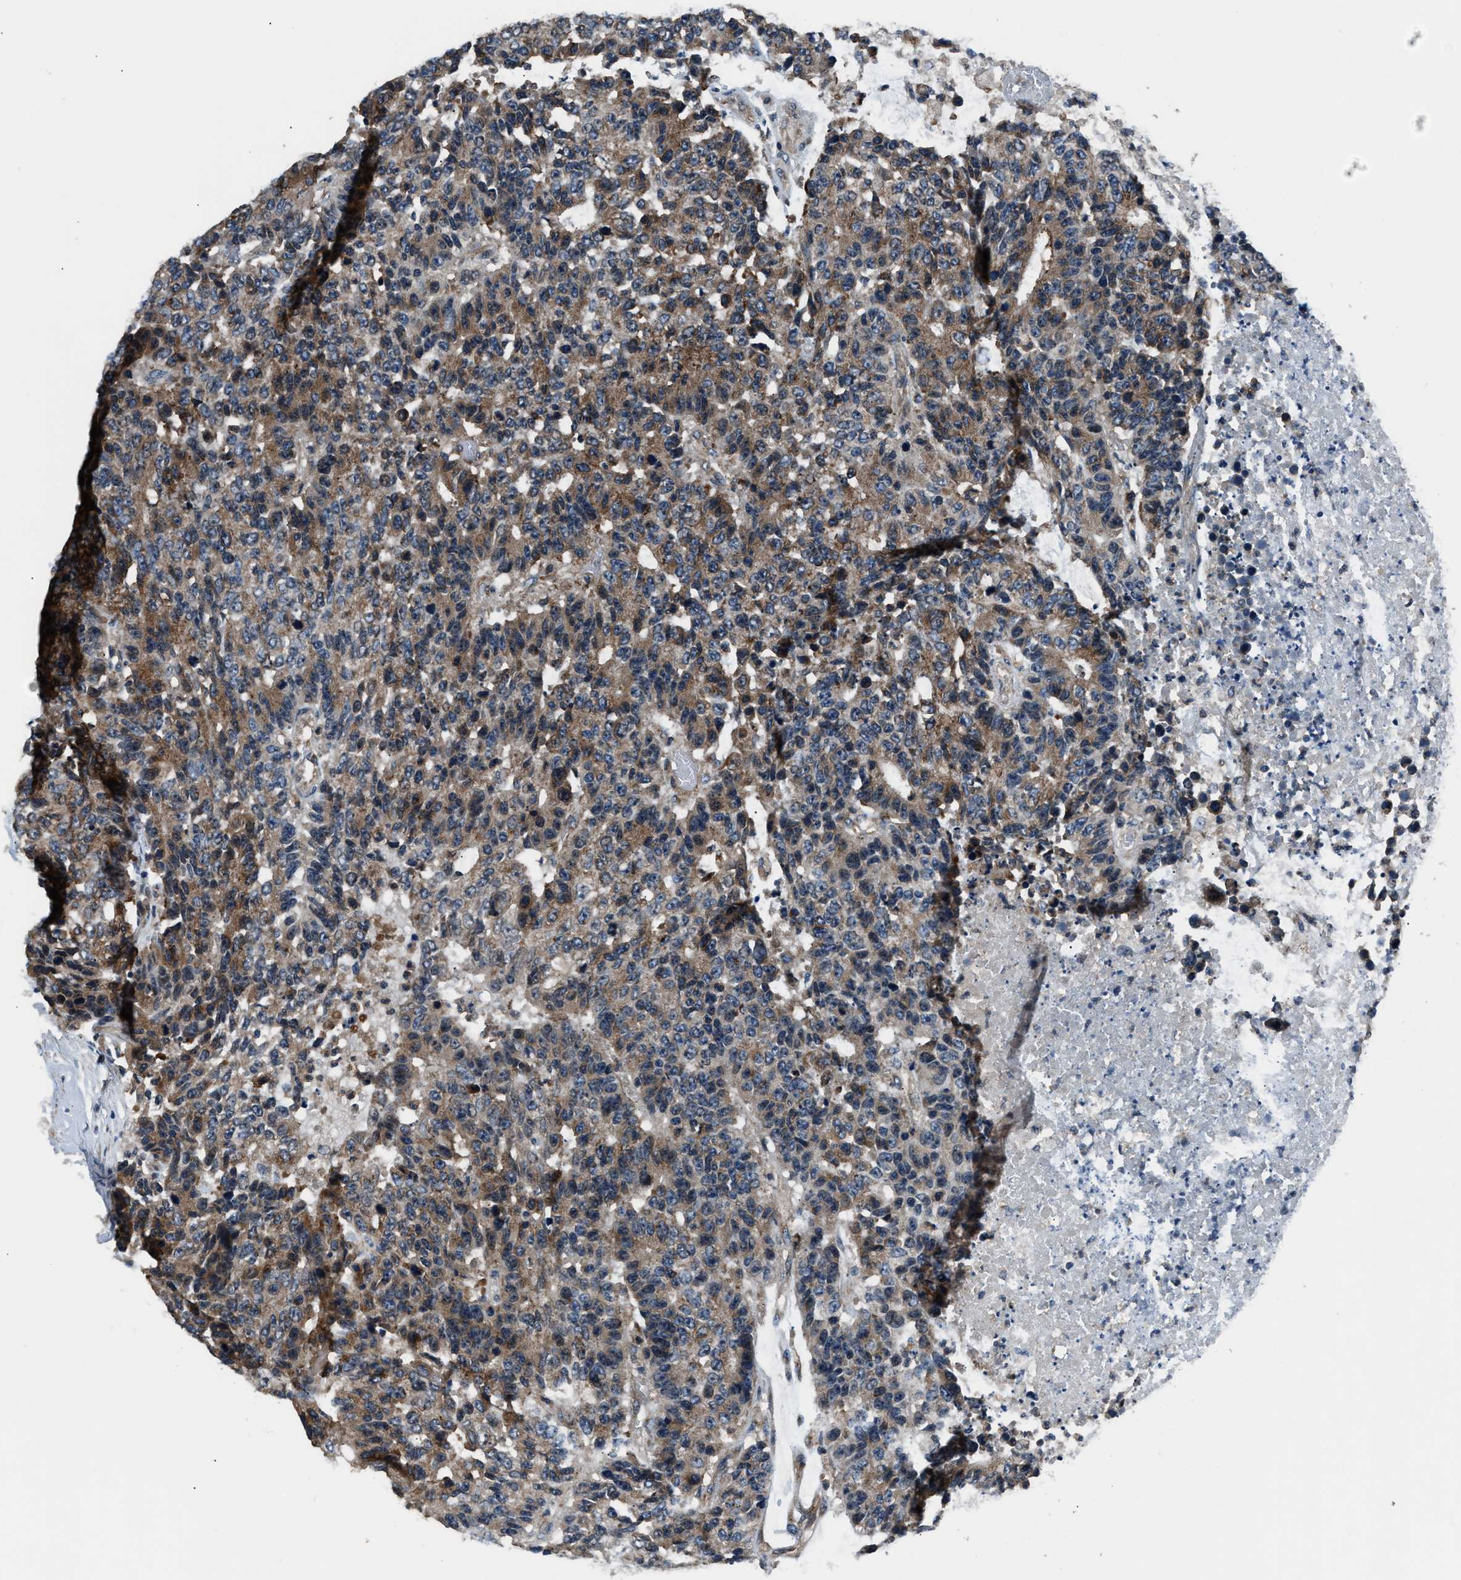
{"staining": {"intensity": "moderate", "quantity": ">75%", "location": "cytoplasmic/membranous"}, "tissue": "colorectal cancer", "cell_type": "Tumor cells", "image_type": "cancer", "snomed": [{"axis": "morphology", "description": "Adenocarcinoma, NOS"}, {"axis": "topography", "description": "Colon"}], "caption": "Colorectal cancer stained with a protein marker displays moderate staining in tumor cells.", "gene": "IMPDH2", "patient": {"sex": "female", "age": 86}}